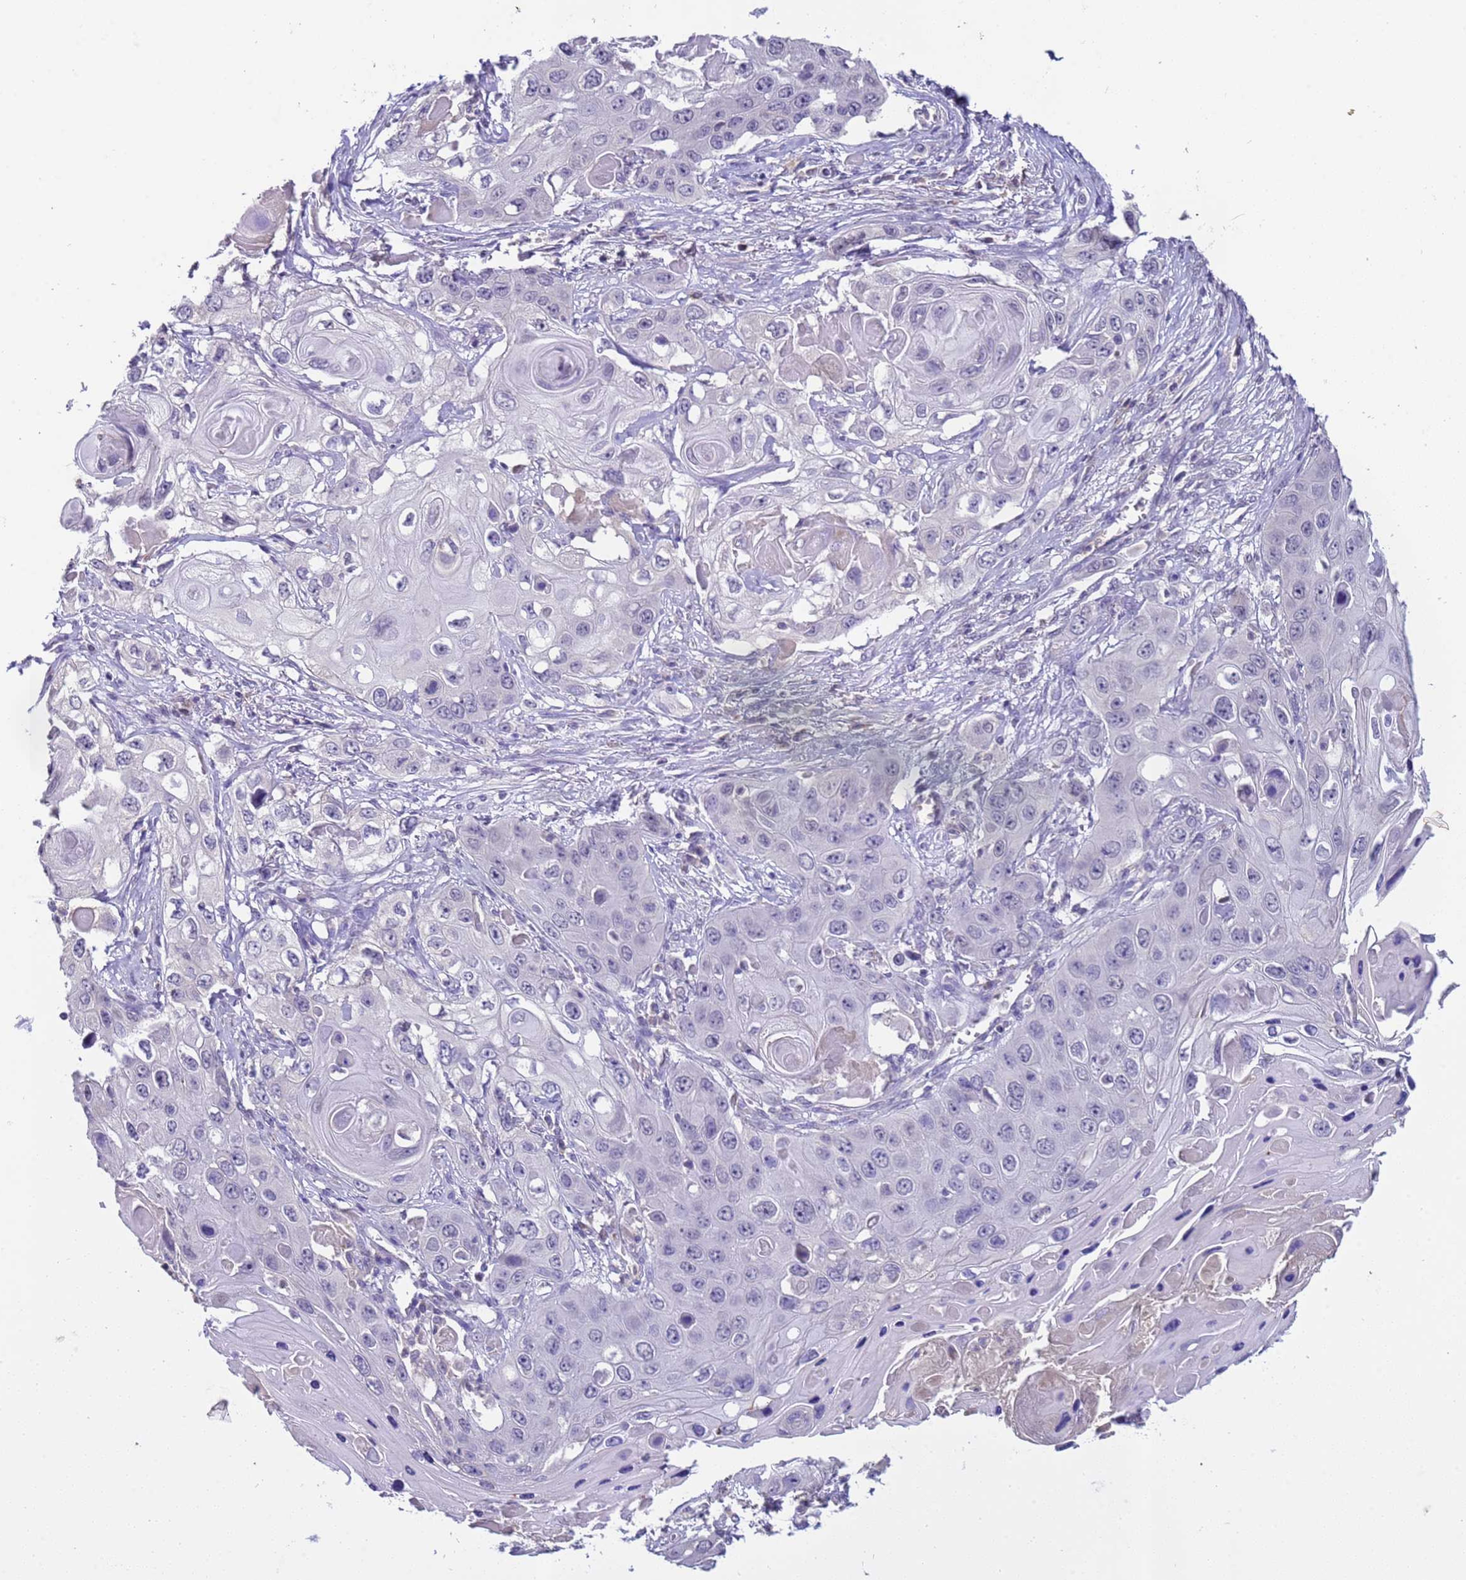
{"staining": {"intensity": "negative", "quantity": "none", "location": "none"}, "tissue": "skin cancer", "cell_type": "Tumor cells", "image_type": "cancer", "snomed": [{"axis": "morphology", "description": "Squamous cell carcinoma, NOS"}, {"axis": "topography", "description": "Skin"}], "caption": "DAB immunohistochemical staining of human skin cancer (squamous cell carcinoma) displays no significant staining in tumor cells.", "gene": "ZNF248", "patient": {"sex": "male", "age": 55}}